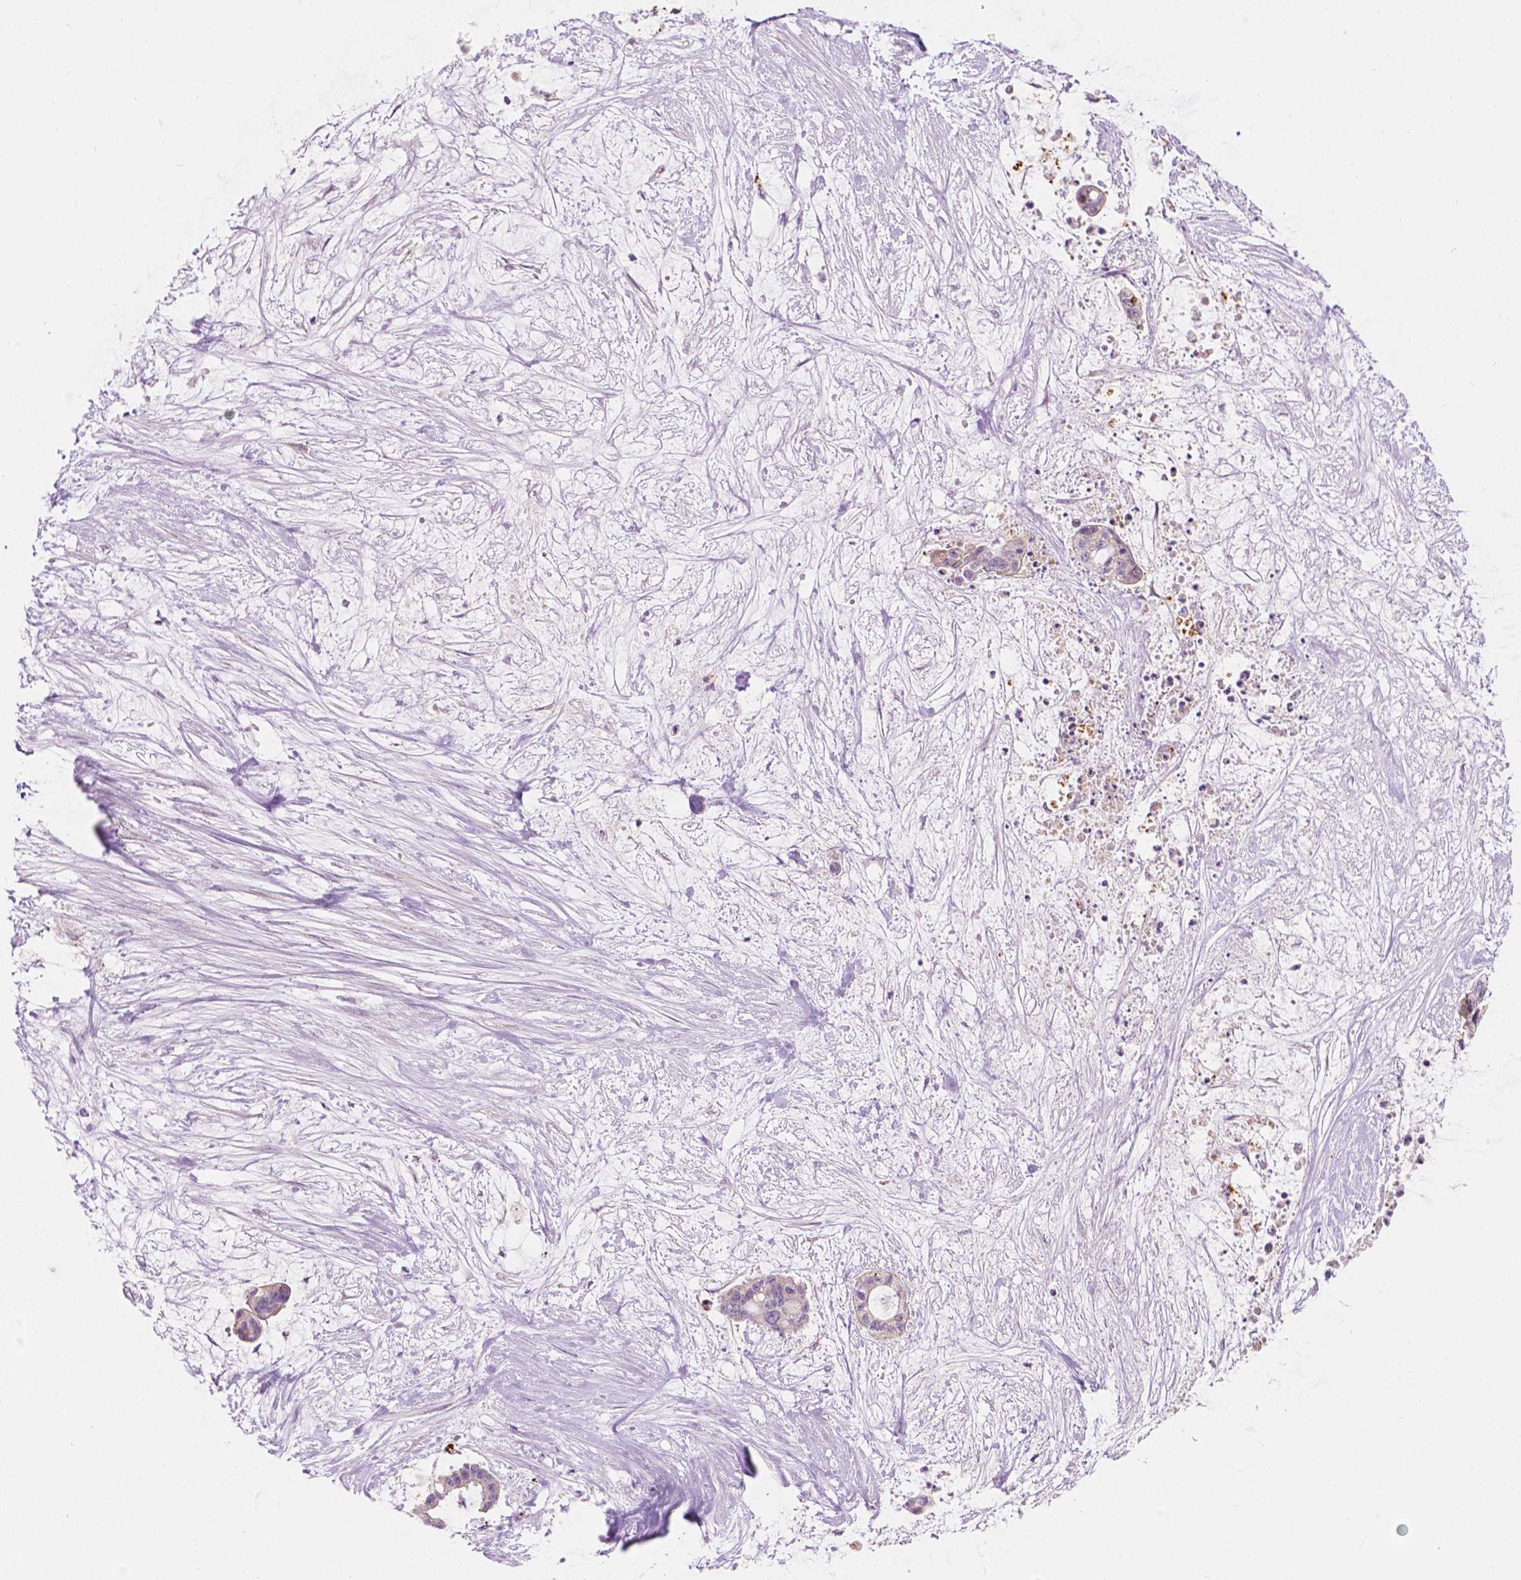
{"staining": {"intensity": "weak", "quantity": "<25%", "location": "cytoplasmic/membranous"}, "tissue": "liver cancer", "cell_type": "Tumor cells", "image_type": "cancer", "snomed": [{"axis": "morphology", "description": "Normal tissue, NOS"}, {"axis": "morphology", "description": "Cholangiocarcinoma"}, {"axis": "topography", "description": "Liver"}, {"axis": "topography", "description": "Peripheral nerve tissue"}], "caption": "Photomicrograph shows no significant protein staining in tumor cells of liver cancer. (Immunohistochemistry, brightfield microscopy, high magnification).", "gene": "NOS1AP", "patient": {"sex": "female", "age": 73}}